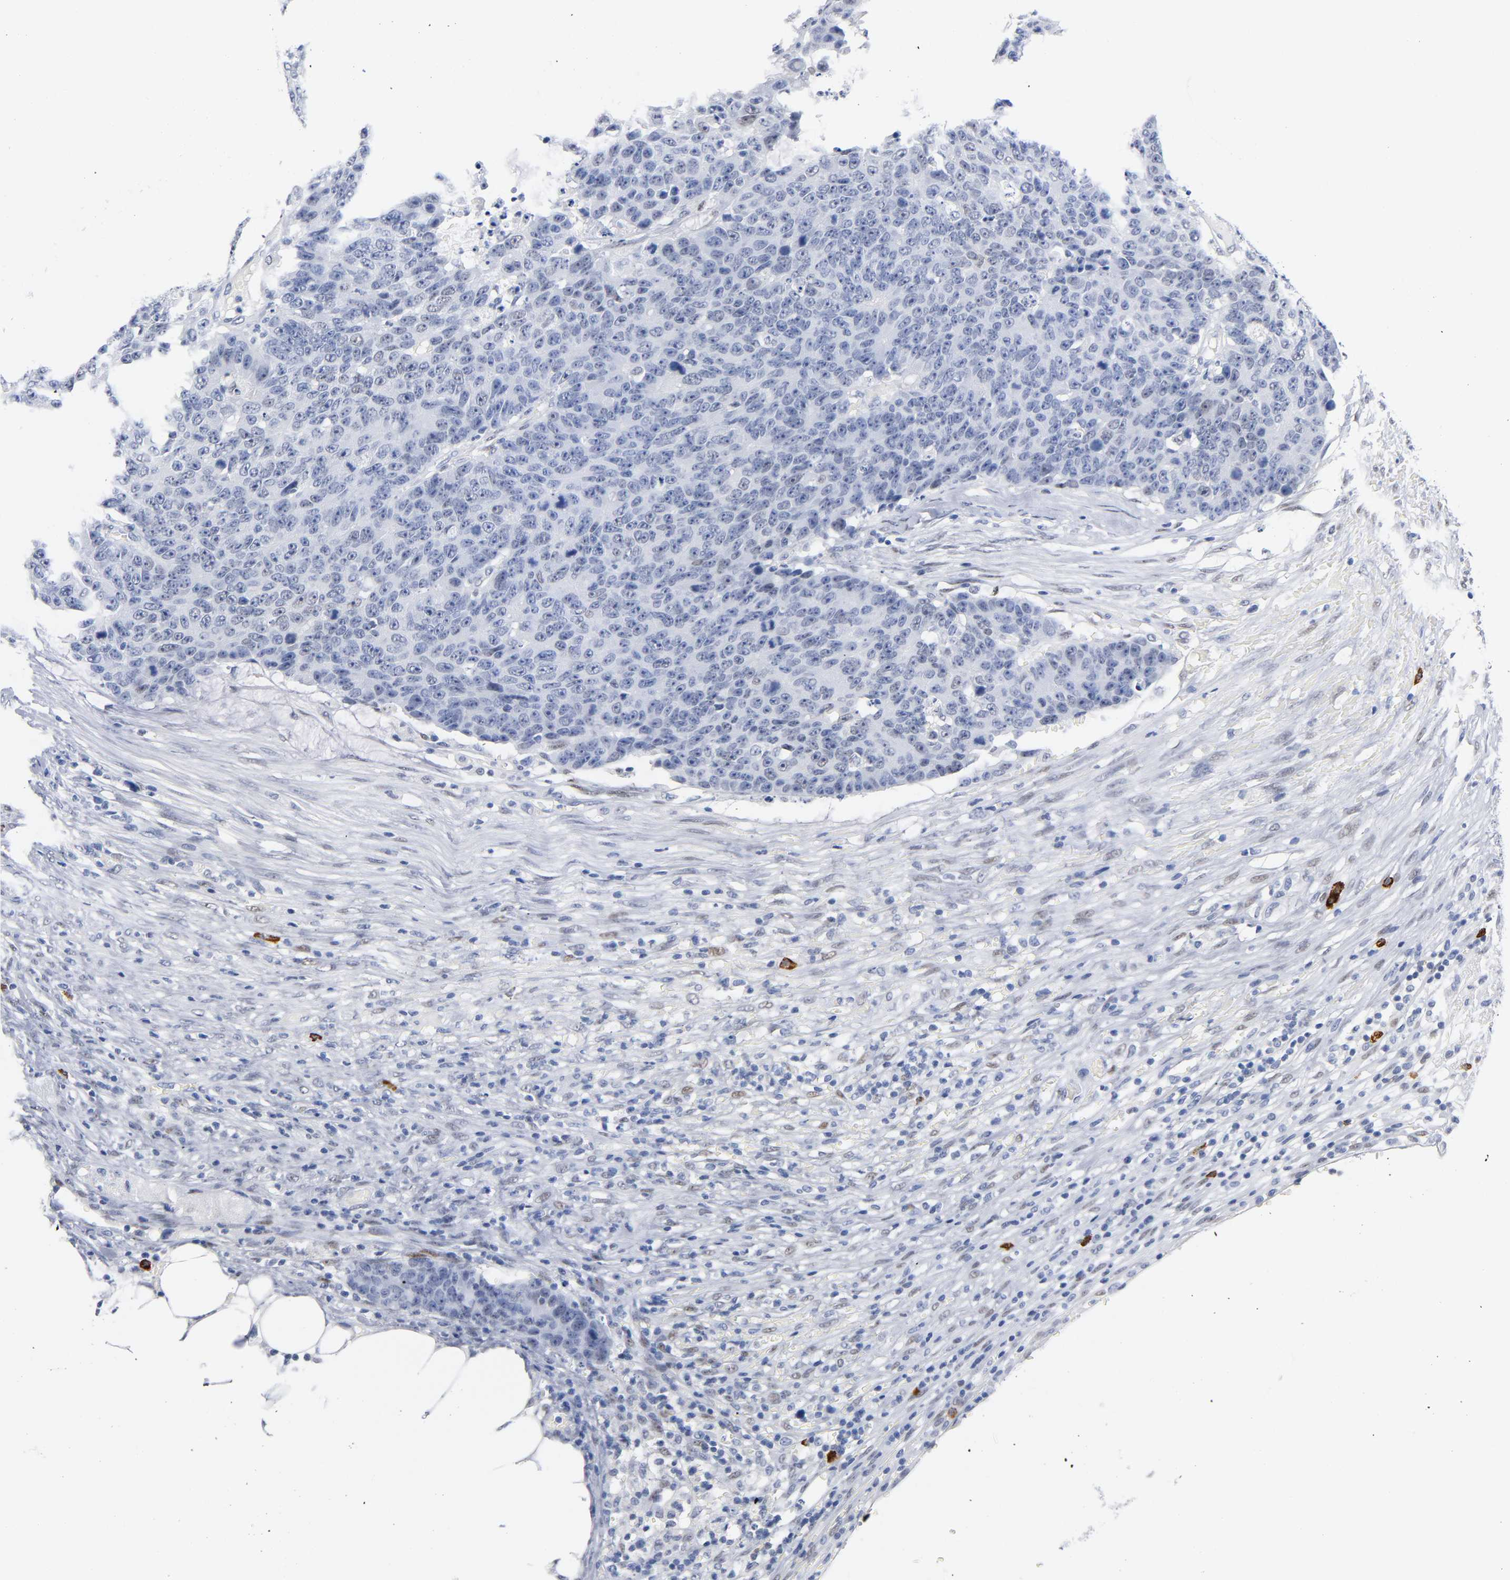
{"staining": {"intensity": "negative", "quantity": "none", "location": "none"}, "tissue": "colorectal cancer", "cell_type": "Tumor cells", "image_type": "cancer", "snomed": [{"axis": "morphology", "description": "Adenocarcinoma, NOS"}, {"axis": "topography", "description": "Colon"}], "caption": "Immunohistochemistry micrograph of neoplastic tissue: human colorectal adenocarcinoma stained with DAB (3,3'-diaminobenzidine) reveals no significant protein positivity in tumor cells.", "gene": "NAB2", "patient": {"sex": "female", "age": 86}}